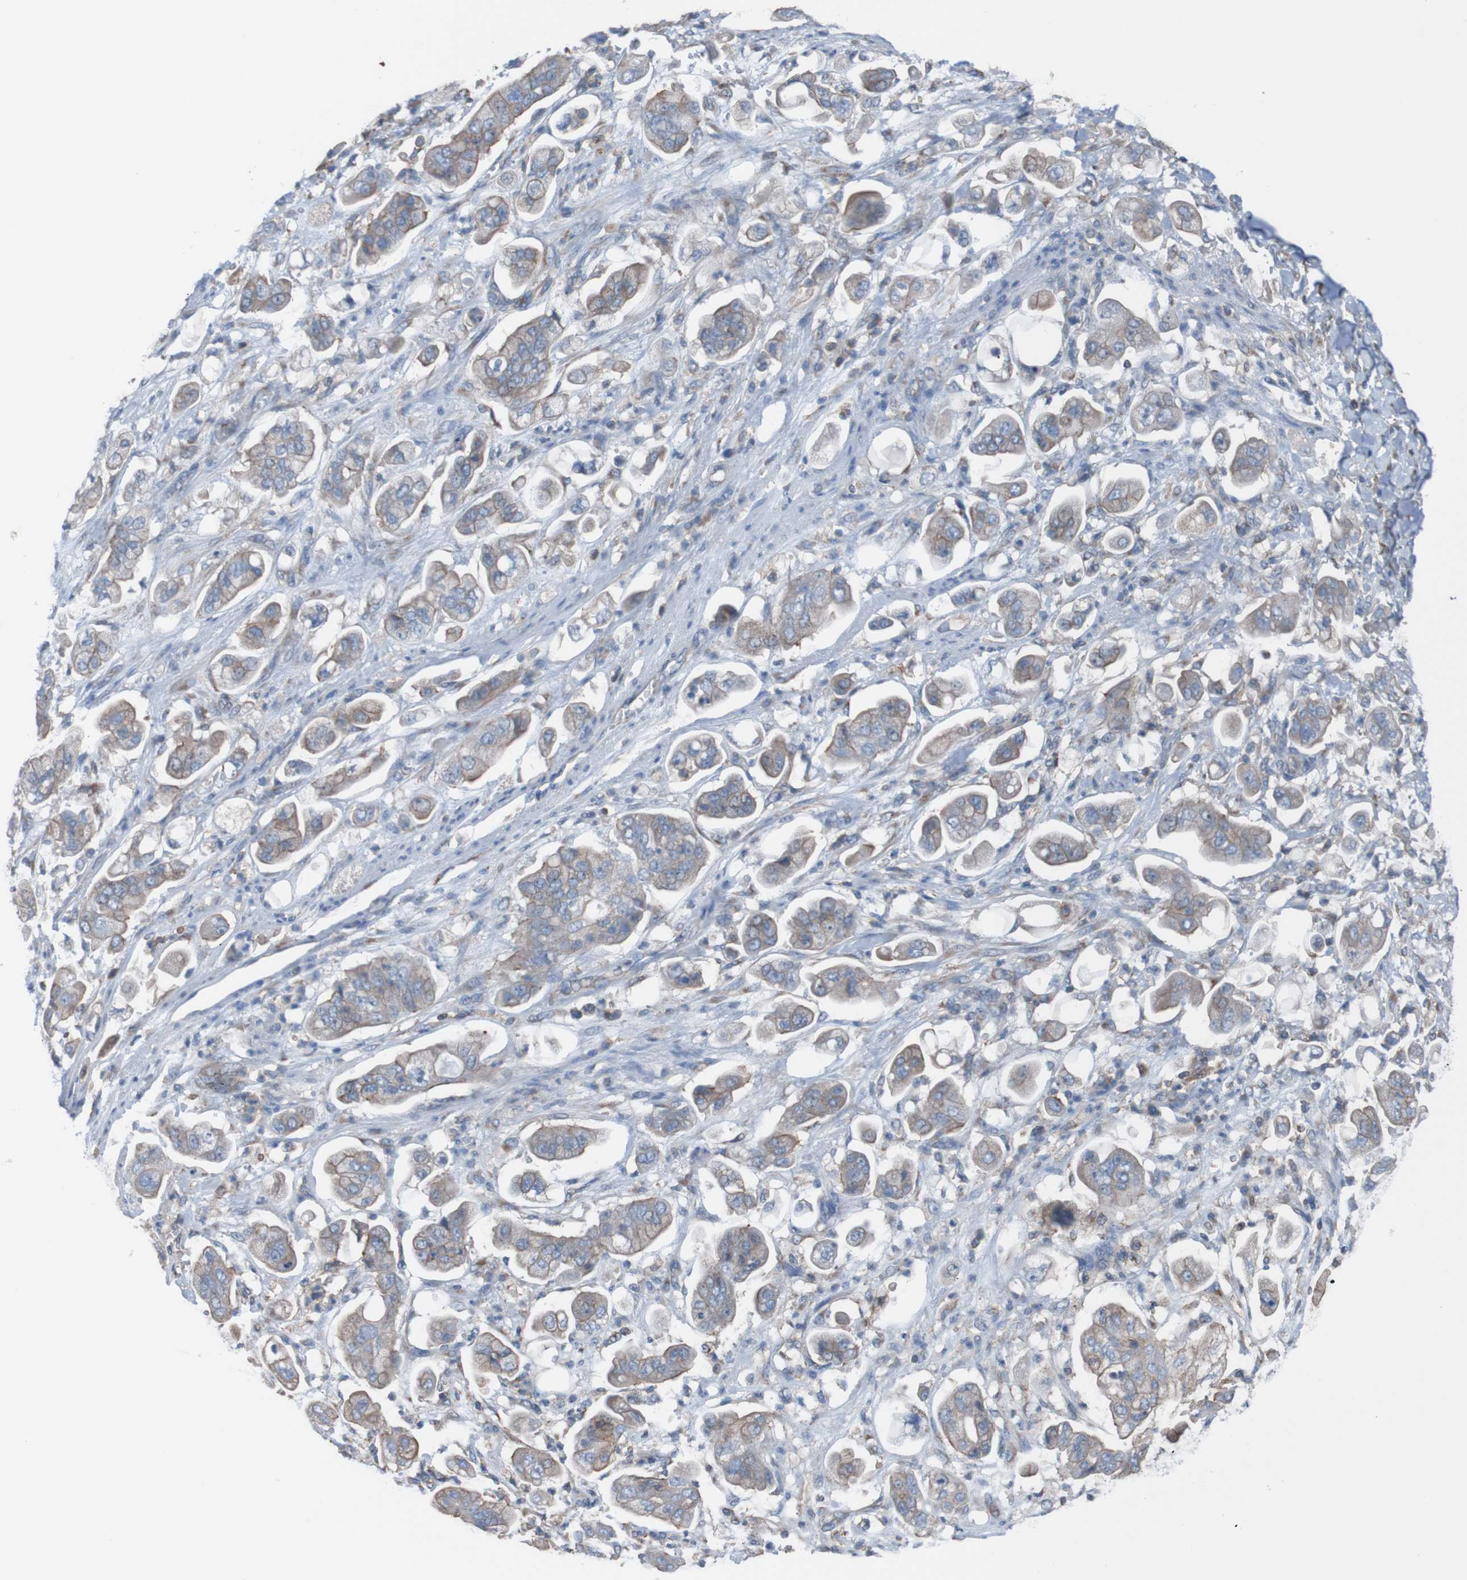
{"staining": {"intensity": "weak", "quantity": ">75%", "location": "cytoplasmic/membranous"}, "tissue": "stomach cancer", "cell_type": "Tumor cells", "image_type": "cancer", "snomed": [{"axis": "morphology", "description": "Adenocarcinoma, NOS"}, {"axis": "topography", "description": "Stomach"}], "caption": "About >75% of tumor cells in human stomach cancer (adenocarcinoma) show weak cytoplasmic/membranous protein expression as visualized by brown immunohistochemical staining.", "gene": "MINAR1", "patient": {"sex": "male", "age": 62}}